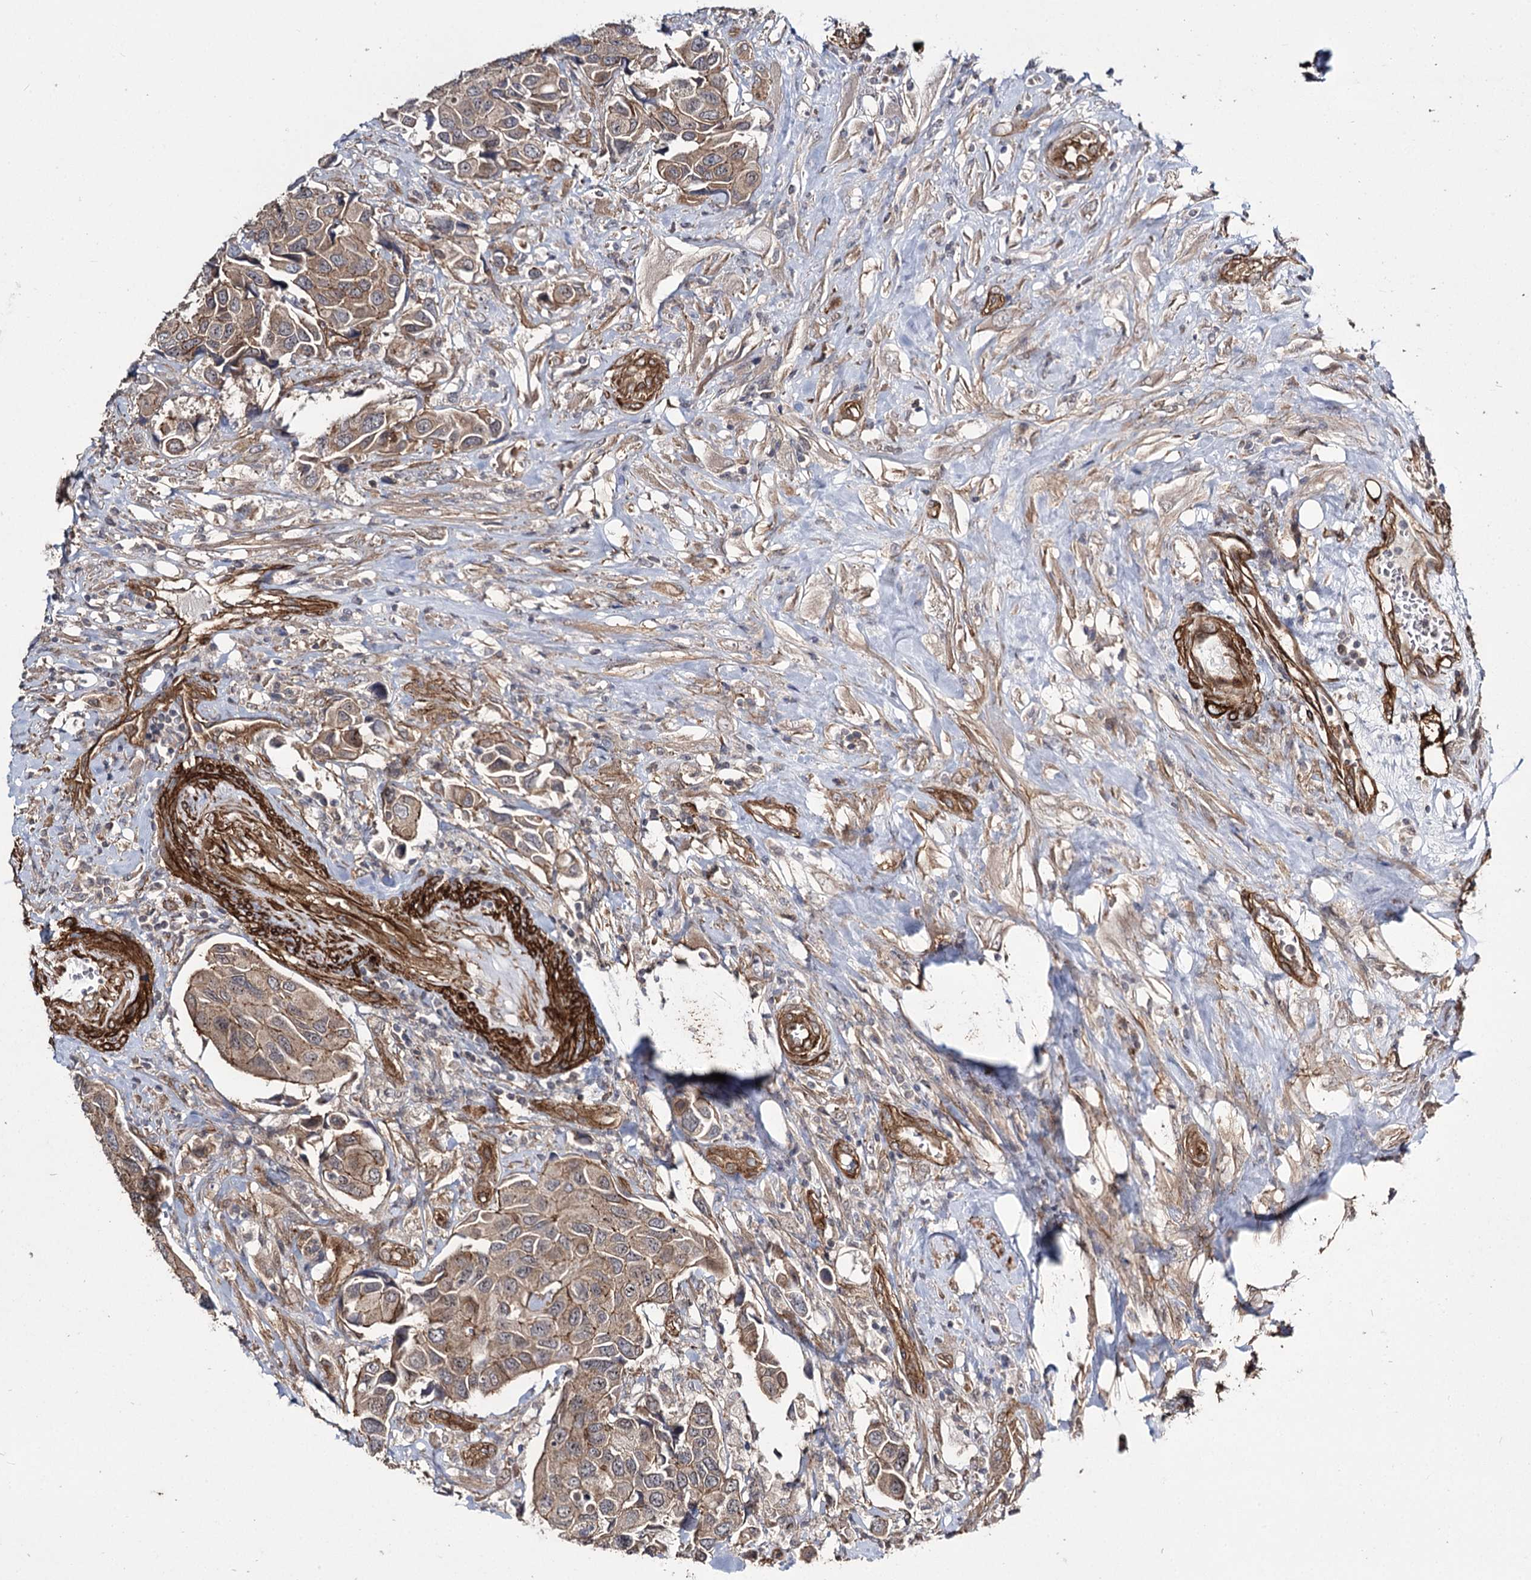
{"staining": {"intensity": "moderate", "quantity": ">75%", "location": "cytoplasmic/membranous"}, "tissue": "urothelial cancer", "cell_type": "Tumor cells", "image_type": "cancer", "snomed": [{"axis": "morphology", "description": "Urothelial carcinoma, High grade"}, {"axis": "topography", "description": "Urinary bladder"}], "caption": "Protein analysis of urothelial cancer tissue reveals moderate cytoplasmic/membranous staining in approximately >75% of tumor cells.", "gene": "MYO1C", "patient": {"sex": "male", "age": 74}}